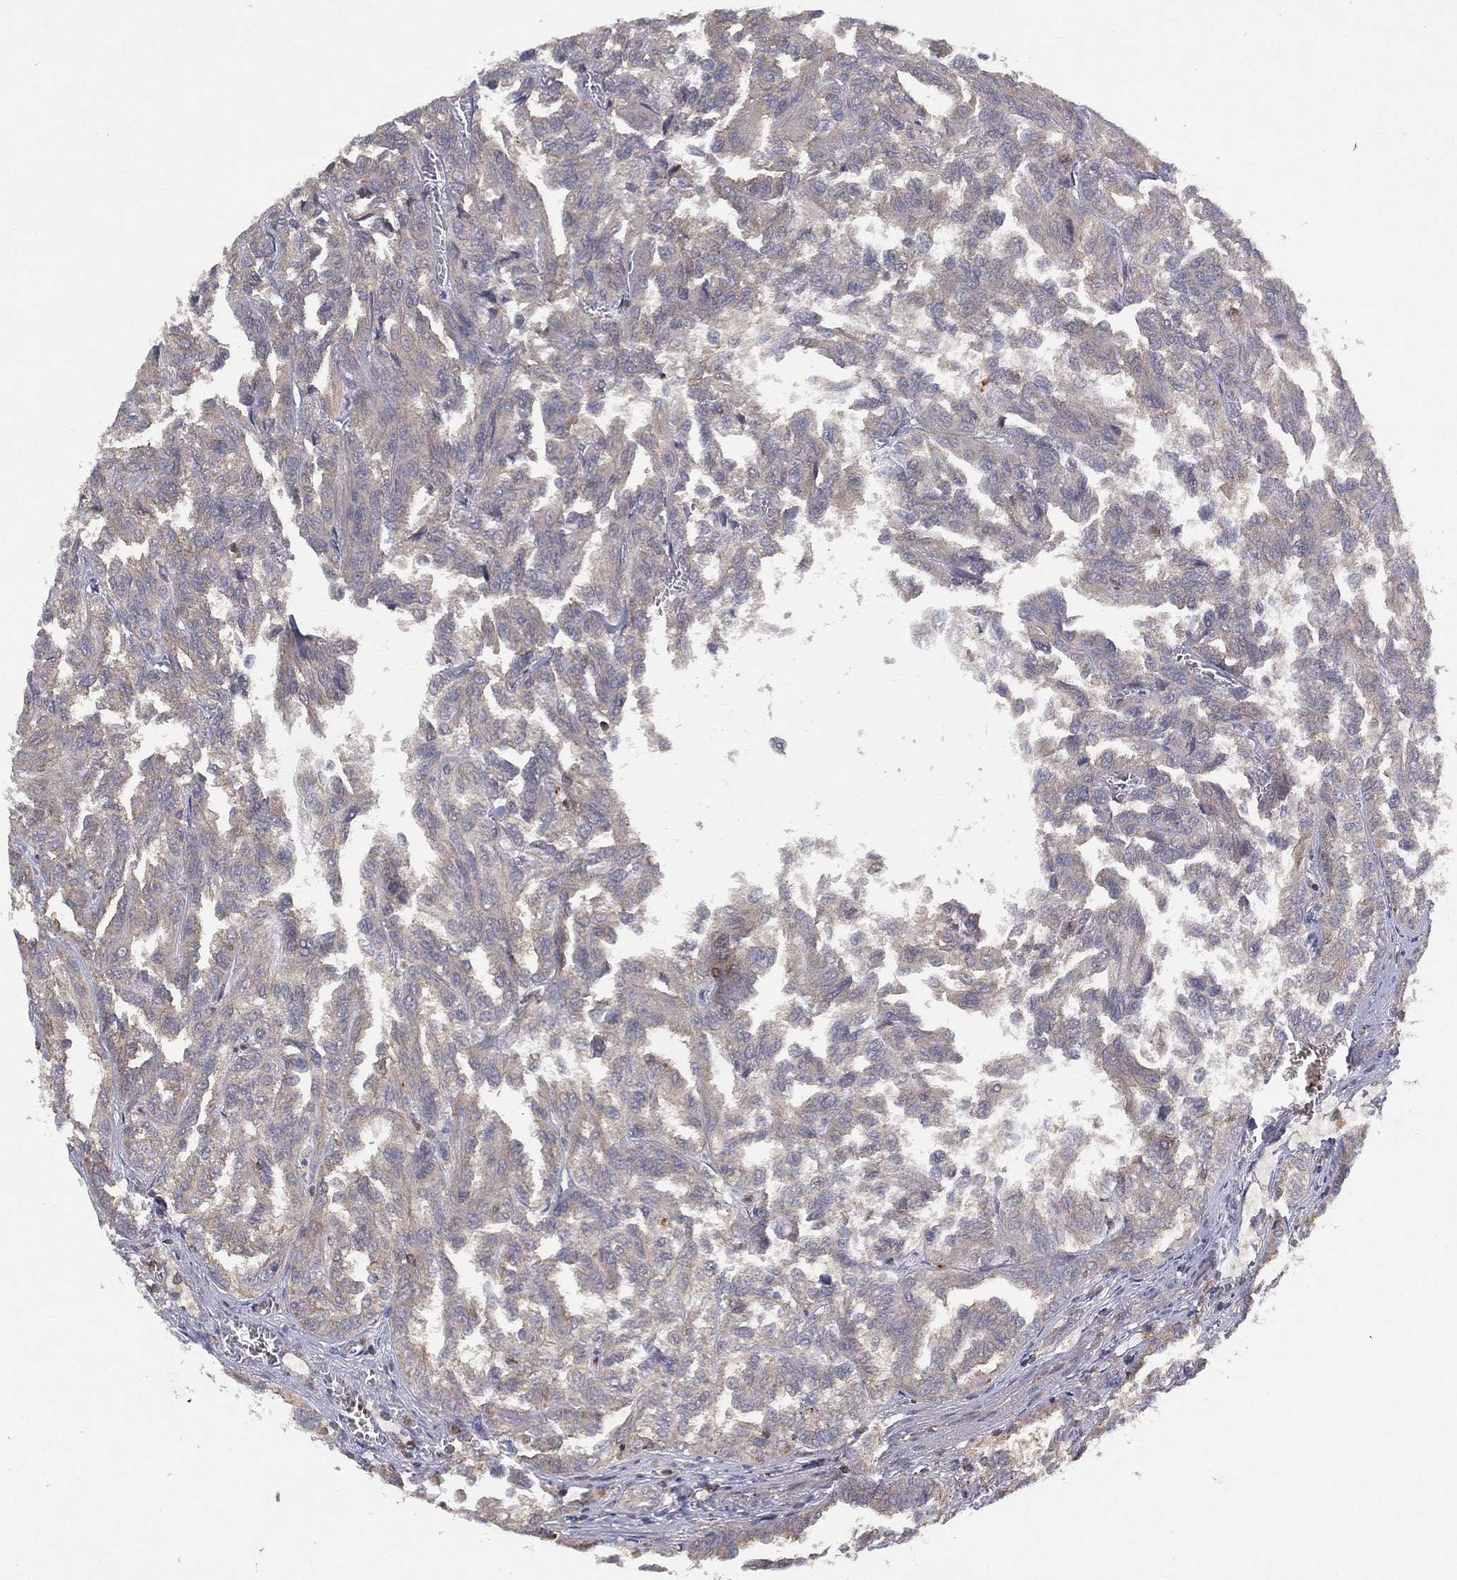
{"staining": {"intensity": "negative", "quantity": "none", "location": "none"}, "tissue": "renal cancer", "cell_type": "Tumor cells", "image_type": "cancer", "snomed": [{"axis": "morphology", "description": "Adenocarcinoma, NOS"}, {"axis": "topography", "description": "Kidney"}], "caption": "This is an IHC micrograph of human renal cancer (adenocarcinoma). There is no staining in tumor cells.", "gene": "DOCK8", "patient": {"sex": "male", "age": 79}}